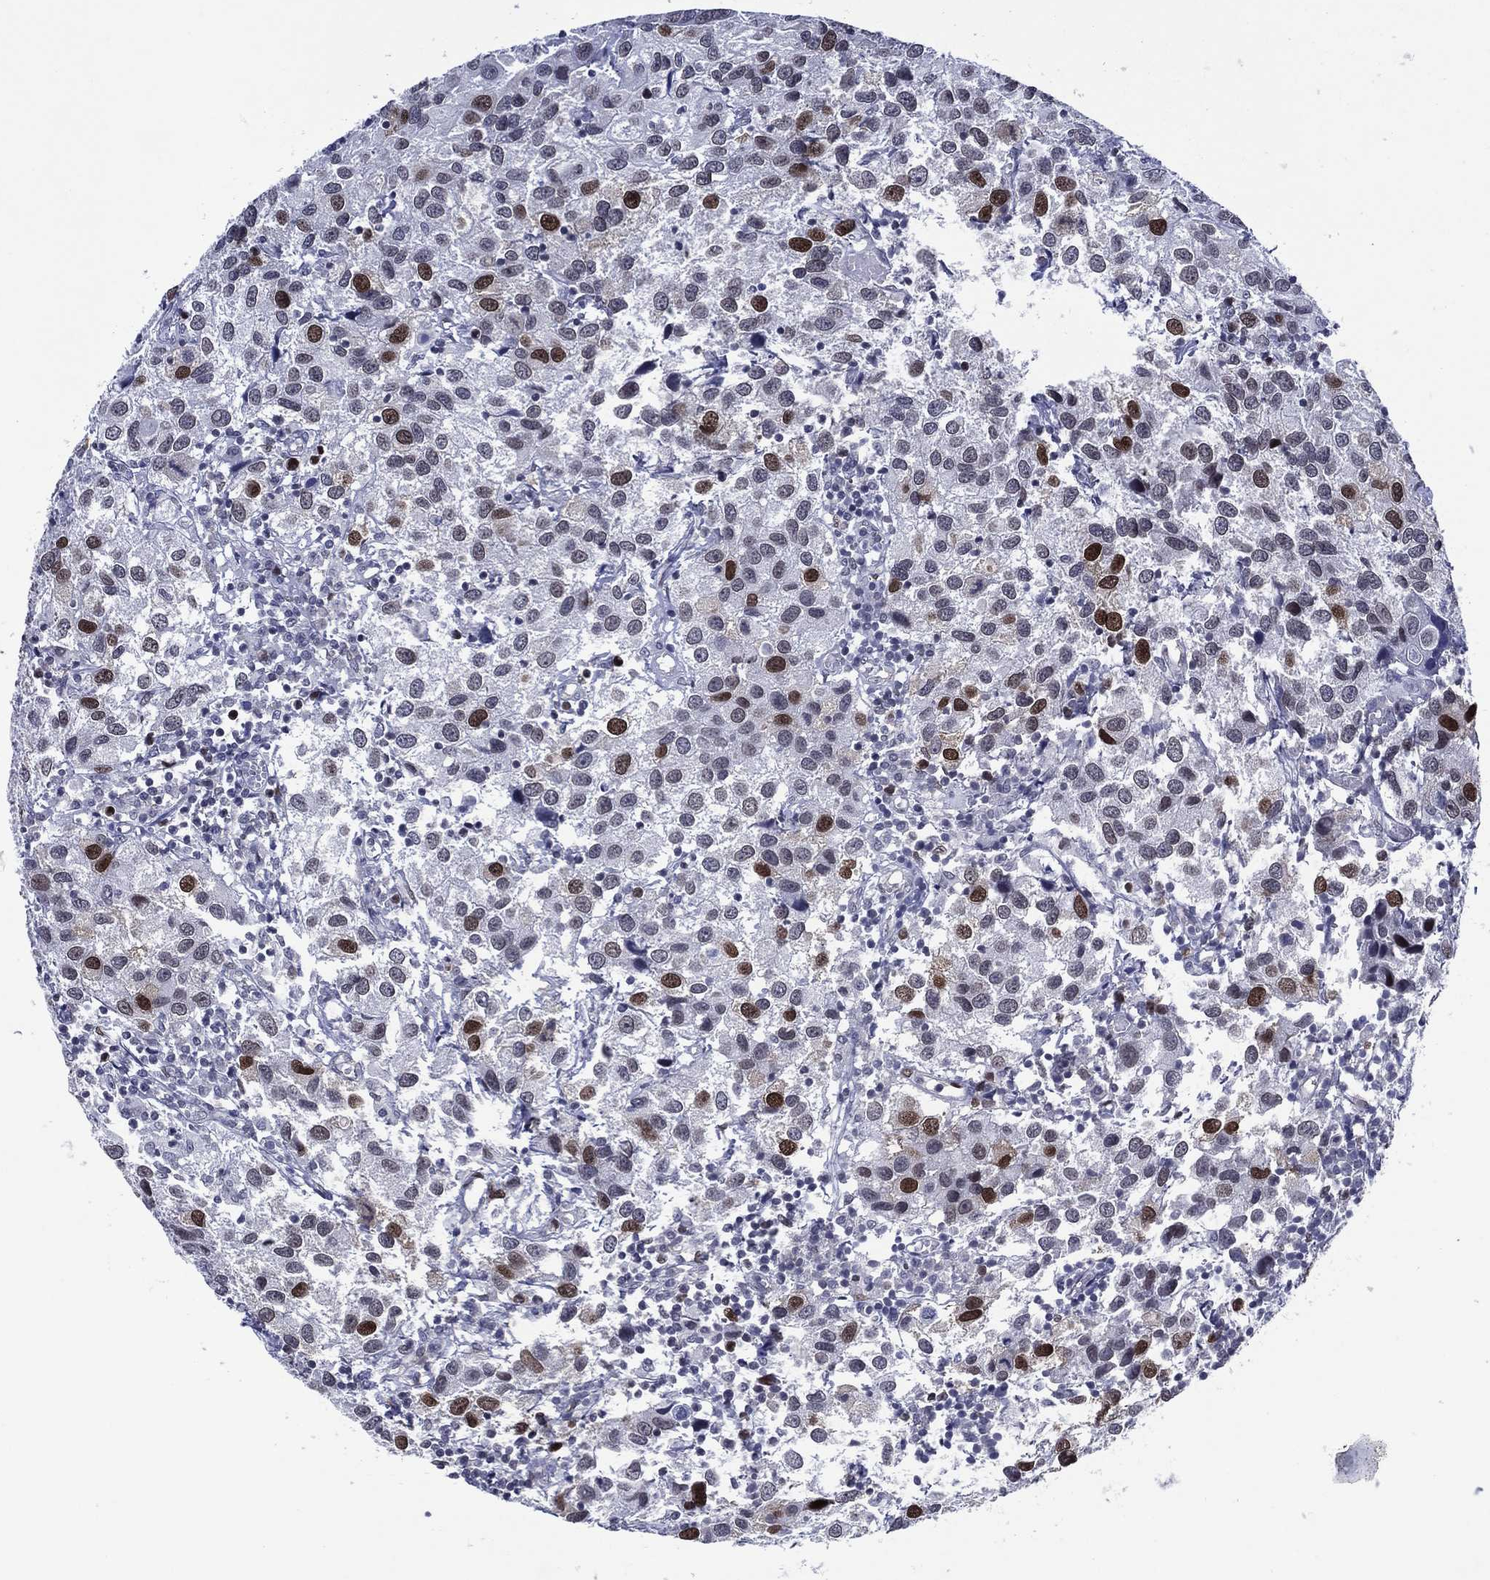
{"staining": {"intensity": "strong", "quantity": "<25%", "location": "nuclear"}, "tissue": "urothelial cancer", "cell_type": "Tumor cells", "image_type": "cancer", "snomed": [{"axis": "morphology", "description": "Urothelial carcinoma, High grade"}, {"axis": "topography", "description": "Urinary bladder"}], "caption": "Protein expression analysis of human urothelial carcinoma (high-grade) reveals strong nuclear positivity in about <25% of tumor cells.", "gene": "GATA6", "patient": {"sex": "male", "age": 79}}